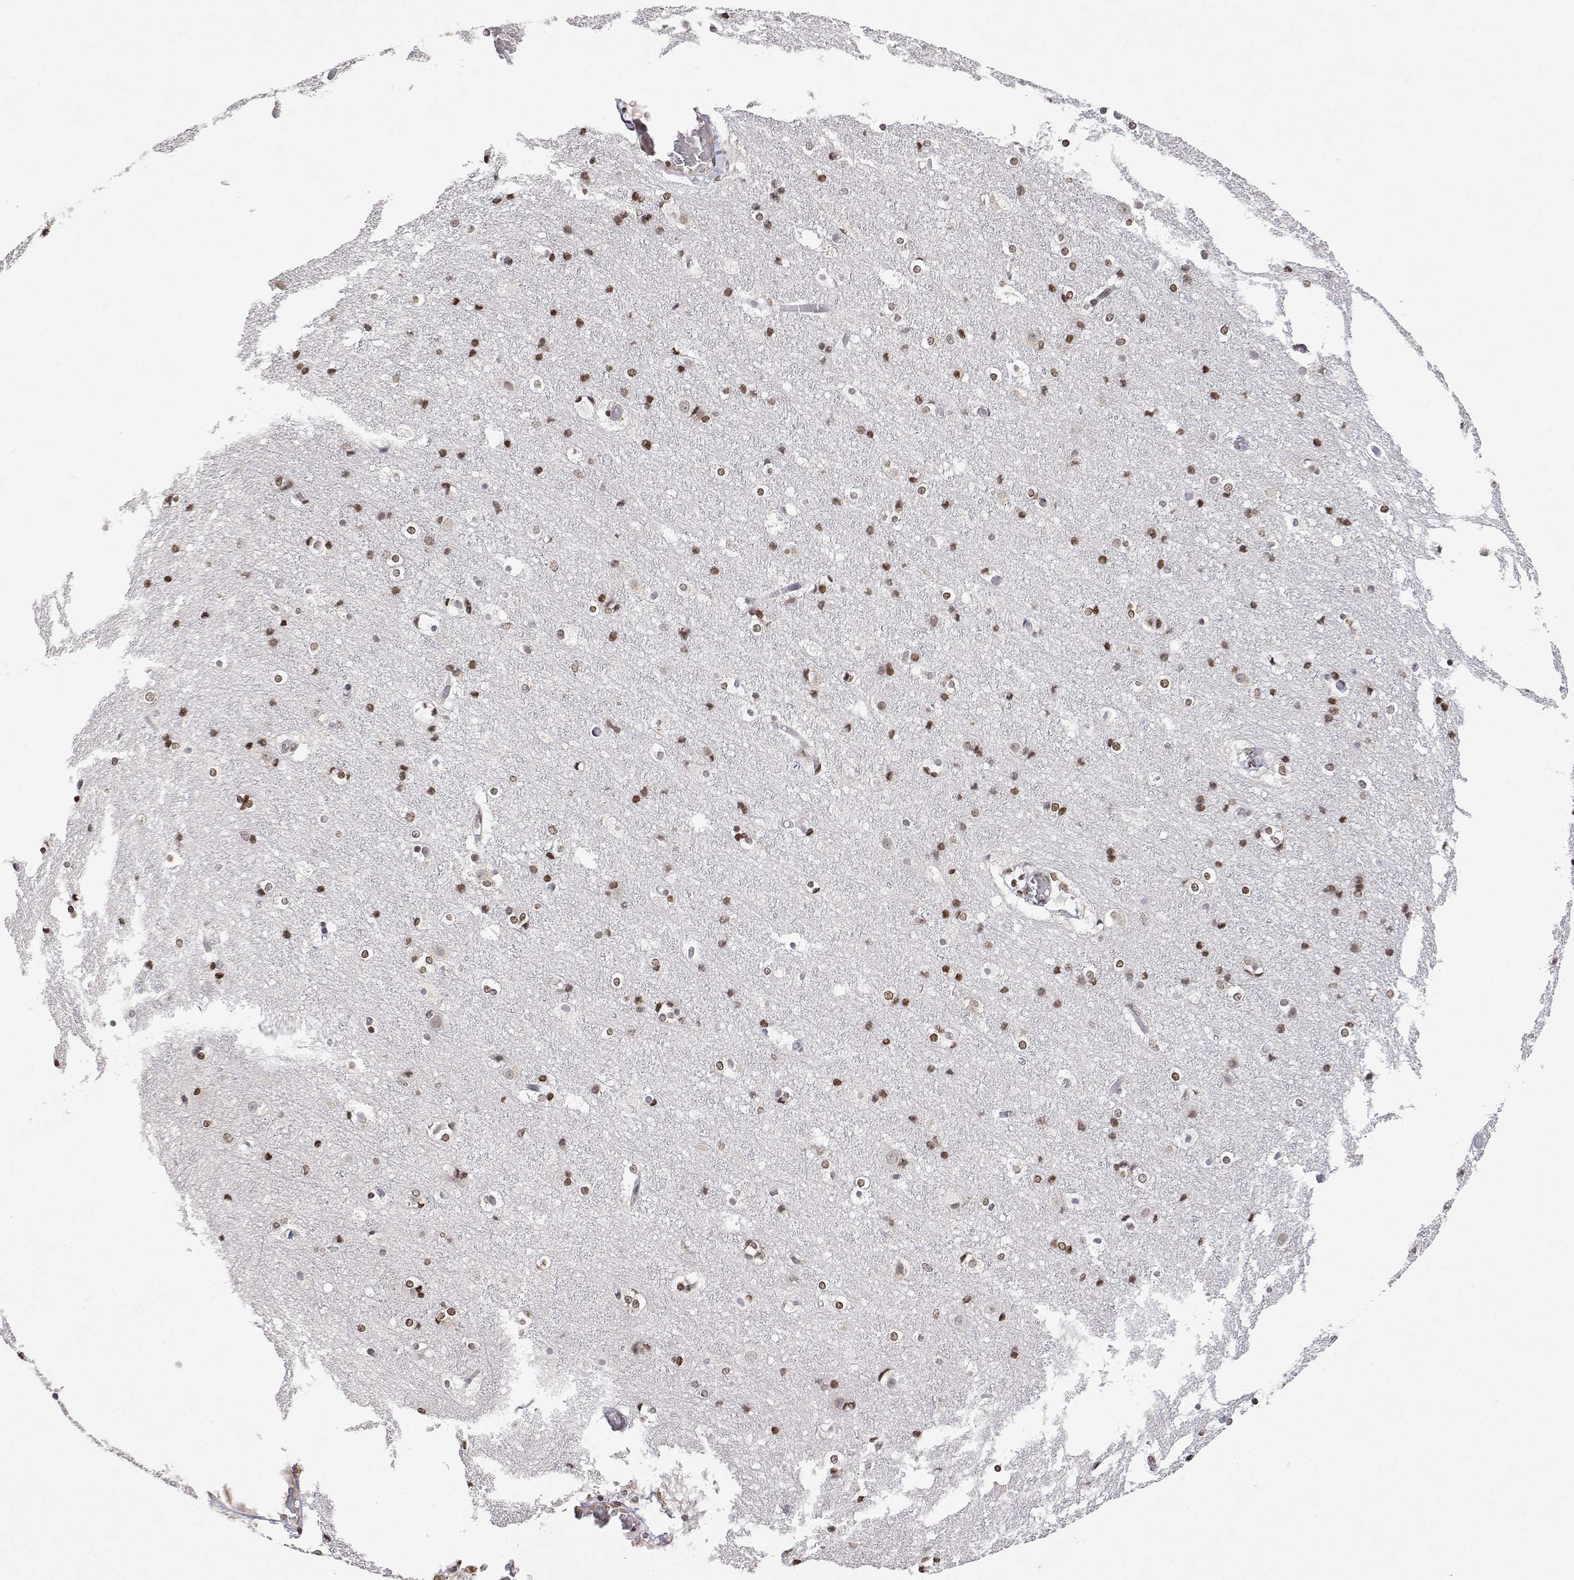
{"staining": {"intensity": "negative", "quantity": "none", "location": "none"}, "tissue": "cerebral cortex", "cell_type": "Endothelial cells", "image_type": "normal", "snomed": [{"axis": "morphology", "description": "Normal tissue, NOS"}, {"axis": "topography", "description": "Cerebral cortex"}], "caption": "Immunohistochemistry micrograph of benign cerebral cortex: cerebral cortex stained with DAB (3,3'-diaminobenzidine) reveals no significant protein expression in endothelial cells.", "gene": "XPC", "patient": {"sex": "female", "age": 52}}